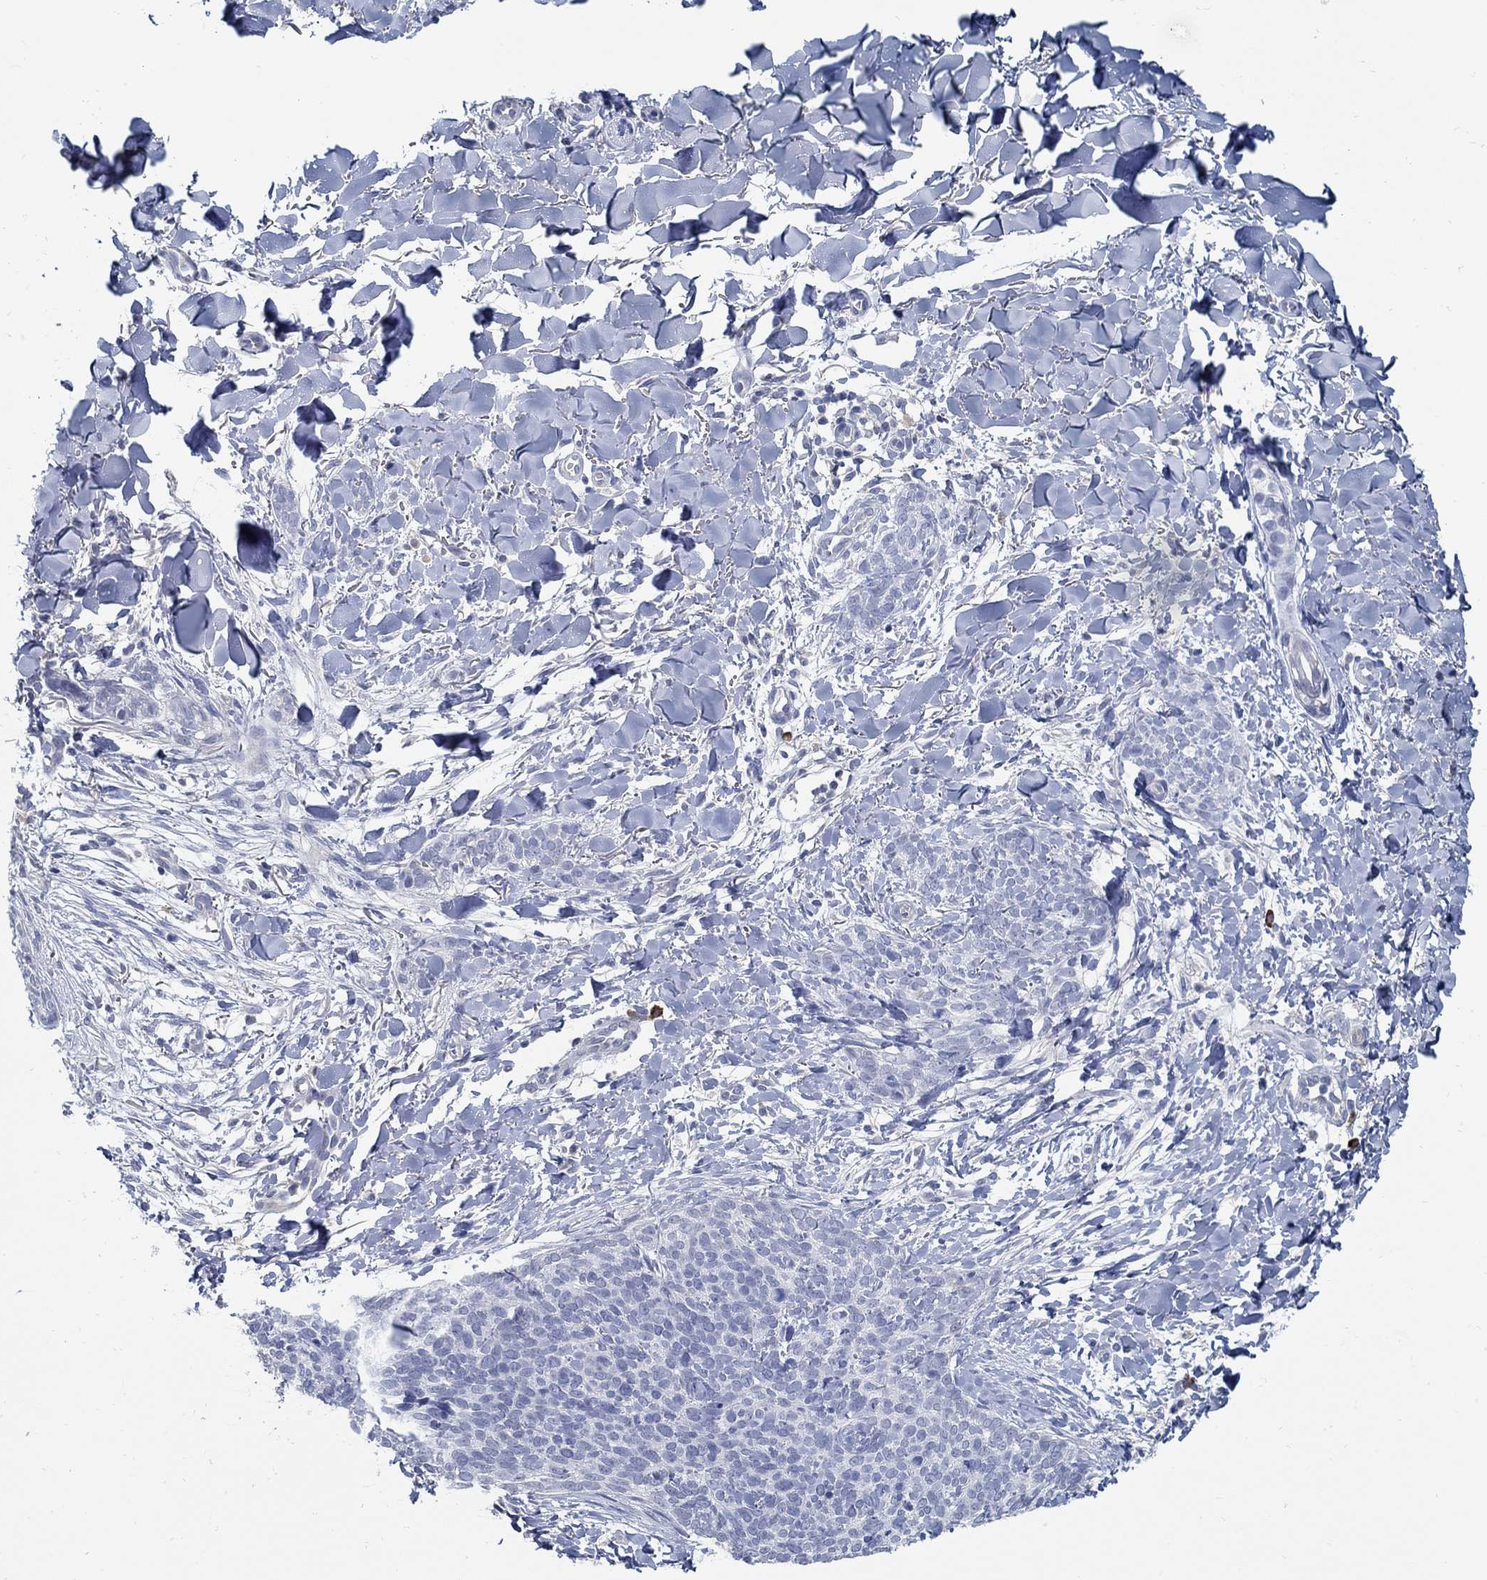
{"staining": {"intensity": "negative", "quantity": "none", "location": "none"}, "tissue": "skin cancer", "cell_type": "Tumor cells", "image_type": "cancer", "snomed": [{"axis": "morphology", "description": "Basal cell carcinoma"}, {"axis": "topography", "description": "Skin"}], "caption": "Immunohistochemistry of skin cancer reveals no positivity in tumor cells.", "gene": "PCDH11X", "patient": {"sex": "male", "age": 64}}